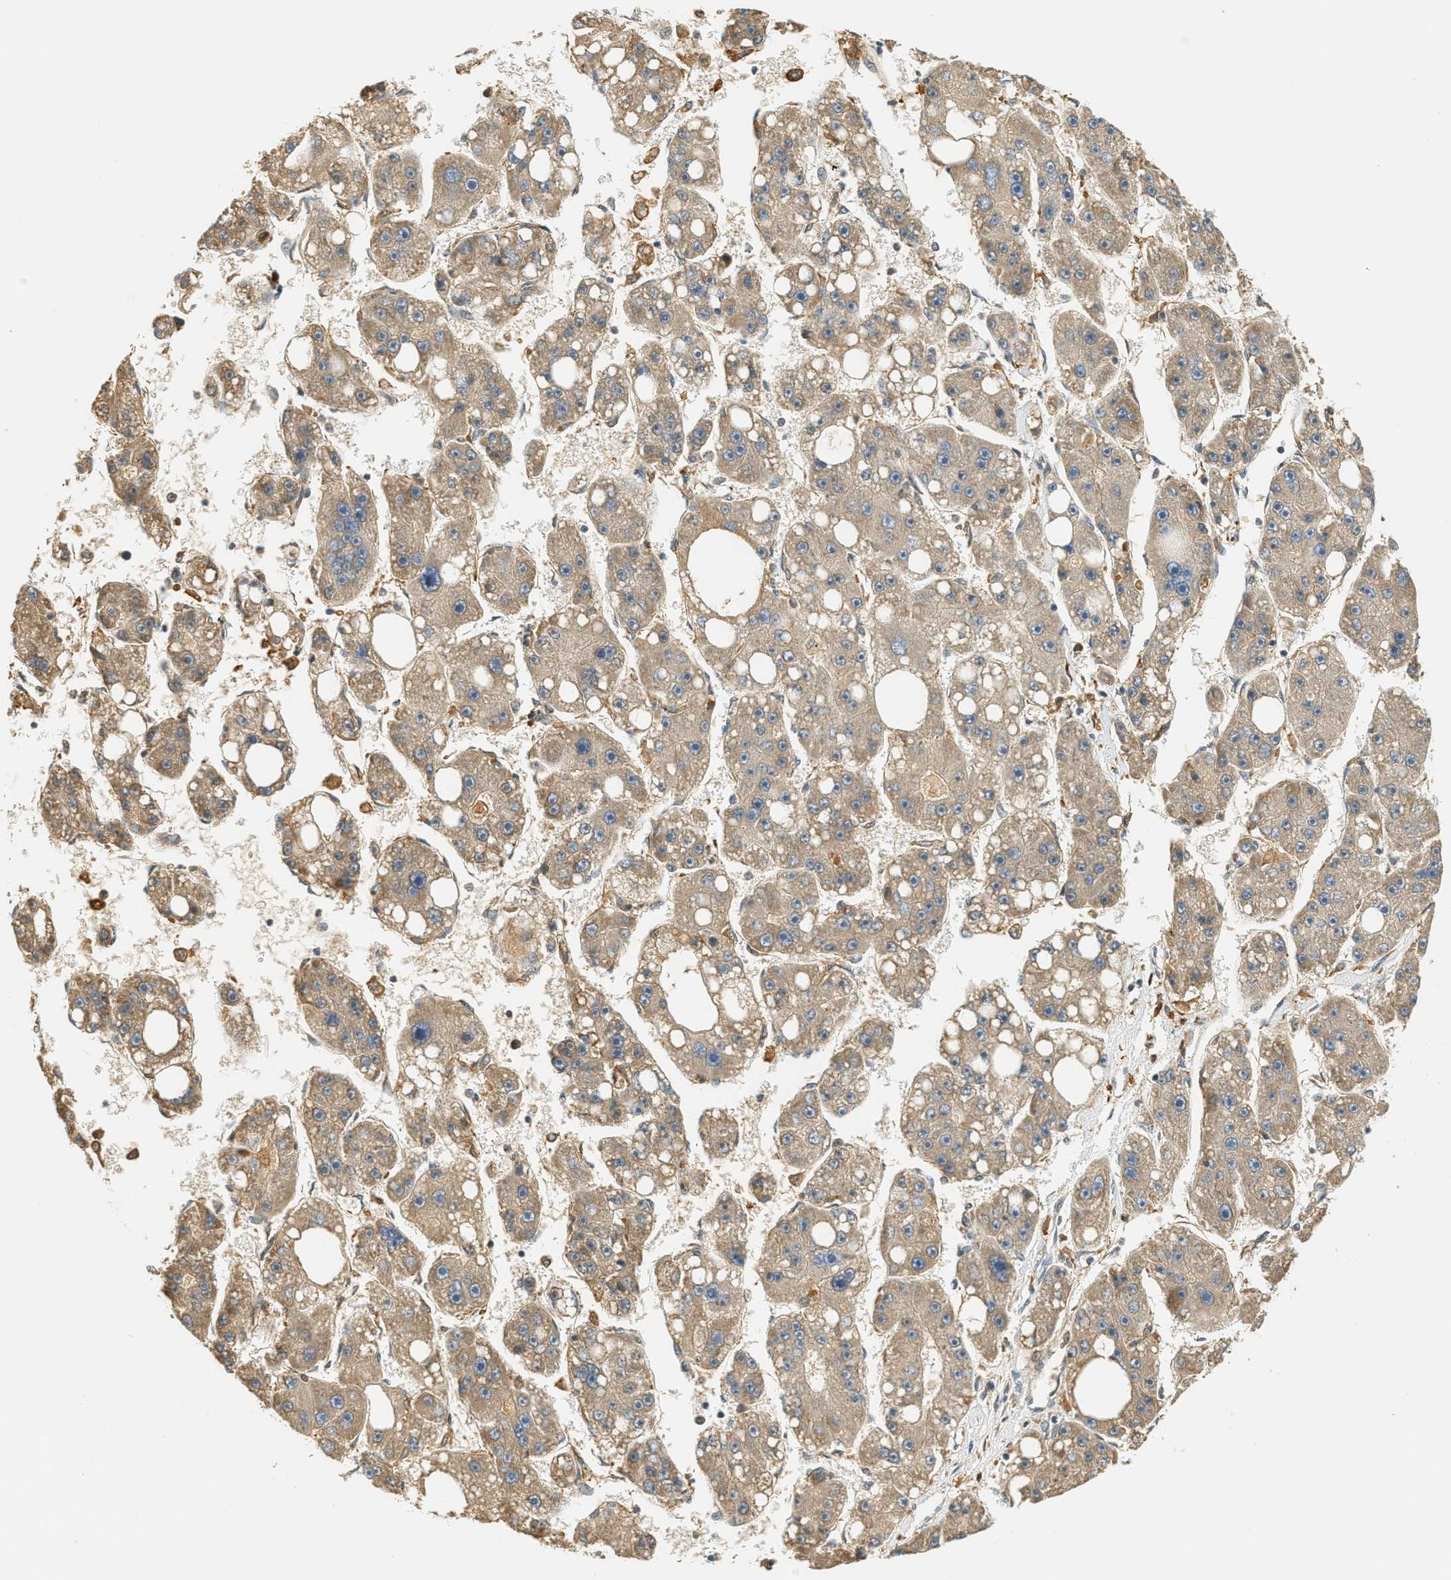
{"staining": {"intensity": "weak", "quantity": ">75%", "location": "cytoplasmic/membranous"}, "tissue": "liver cancer", "cell_type": "Tumor cells", "image_type": "cancer", "snomed": [{"axis": "morphology", "description": "Carcinoma, Hepatocellular, NOS"}, {"axis": "topography", "description": "Liver"}], "caption": "IHC photomicrograph of neoplastic tissue: liver cancer (hepatocellular carcinoma) stained using immunohistochemistry (IHC) reveals low levels of weak protein expression localized specifically in the cytoplasmic/membranous of tumor cells, appearing as a cytoplasmic/membranous brown color.", "gene": "PDK1", "patient": {"sex": "female", "age": 61}}